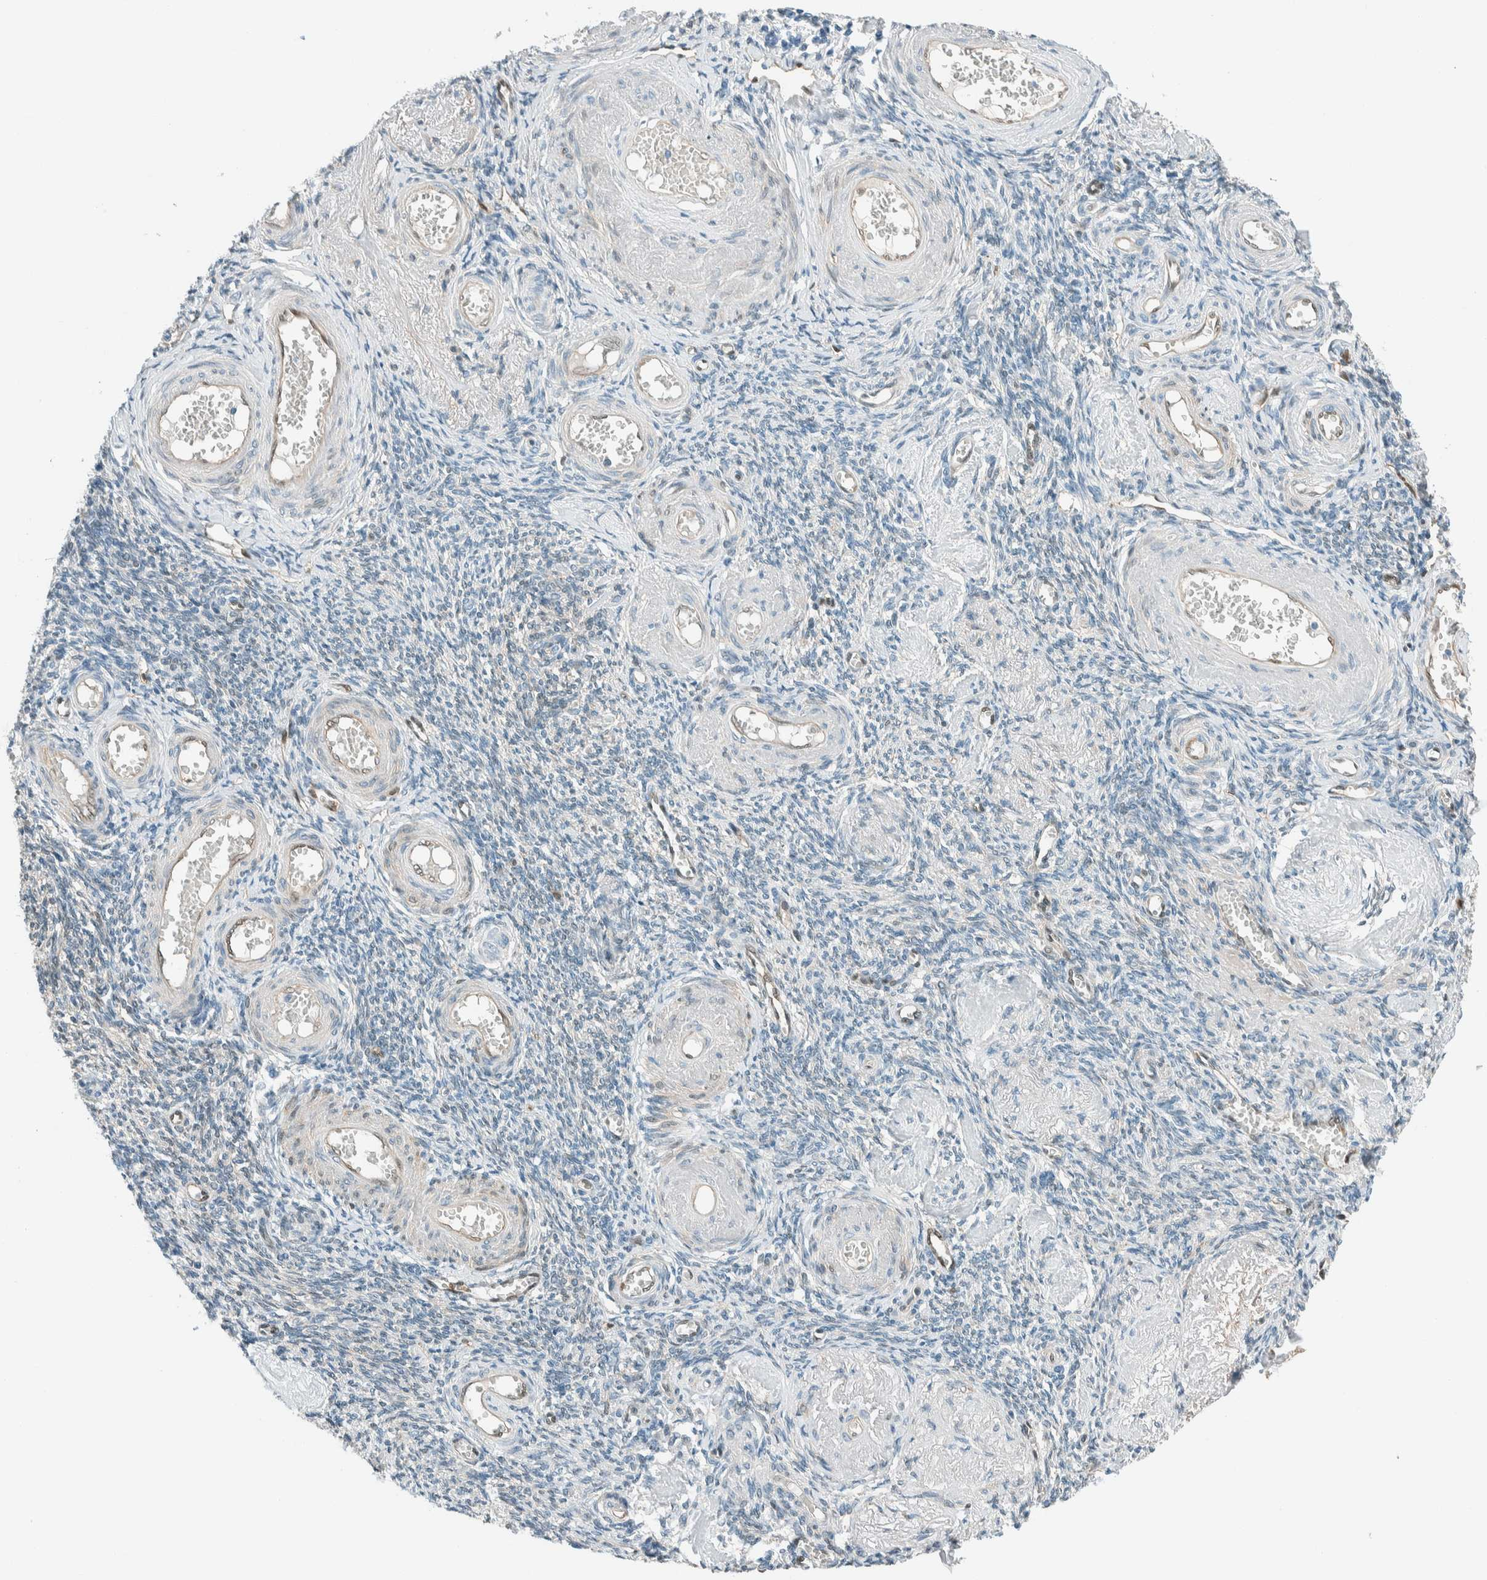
{"staining": {"intensity": "negative", "quantity": "none", "location": "none"}, "tissue": "adipose tissue", "cell_type": "Adipocytes", "image_type": "normal", "snomed": [{"axis": "morphology", "description": "Normal tissue, NOS"}, {"axis": "topography", "description": "Vascular tissue"}, {"axis": "topography", "description": "Fallopian tube"}, {"axis": "topography", "description": "Ovary"}], "caption": "Immunohistochemistry histopathology image of benign adipose tissue: adipose tissue stained with DAB demonstrates no significant protein expression in adipocytes. (DAB immunohistochemistry with hematoxylin counter stain).", "gene": "NXN", "patient": {"sex": "female", "age": 67}}